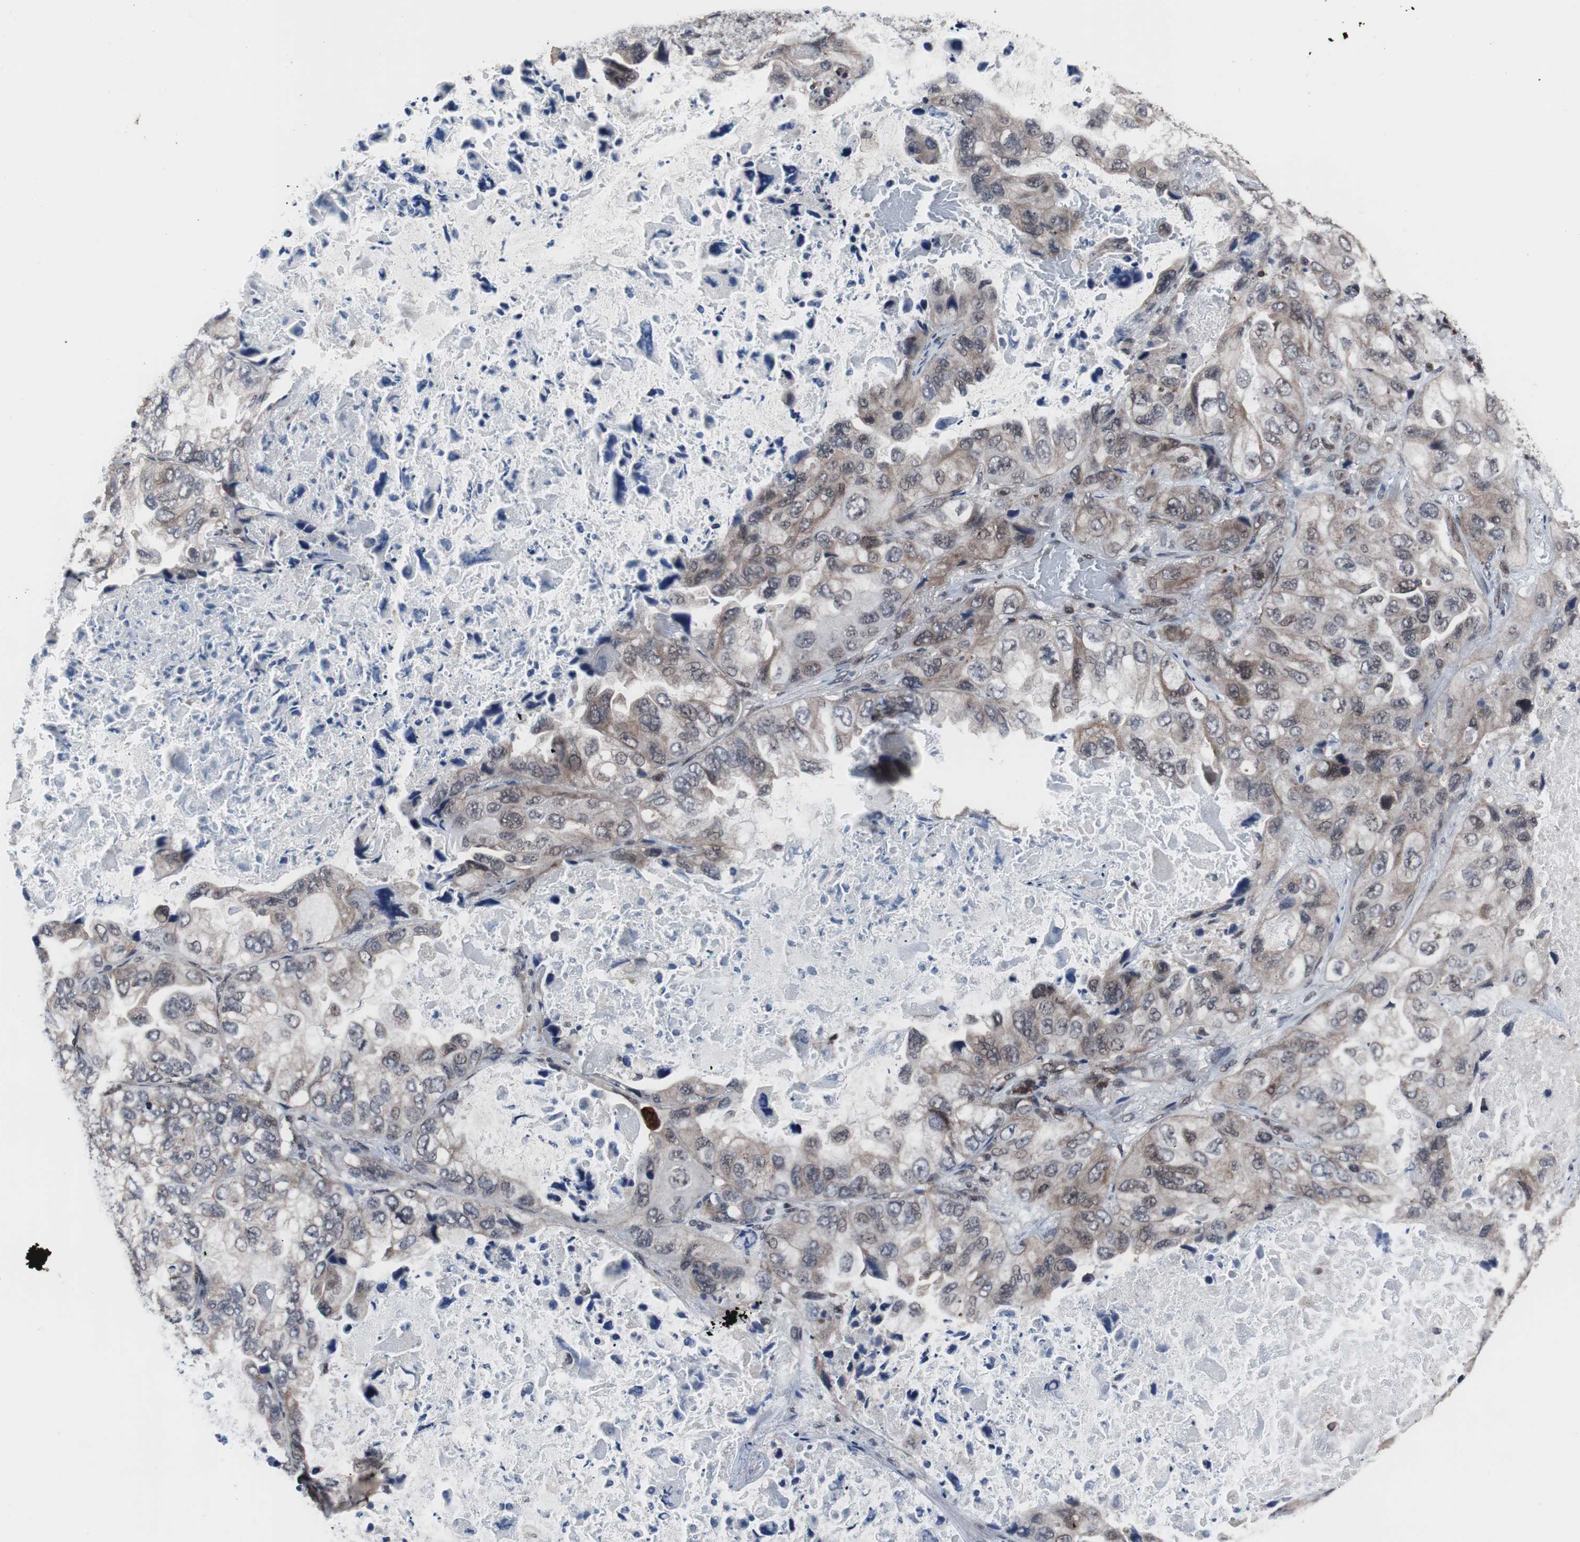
{"staining": {"intensity": "moderate", "quantity": "<25%", "location": "cytoplasmic/membranous"}, "tissue": "lung cancer", "cell_type": "Tumor cells", "image_type": "cancer", "snomed": [{"axis": "morphology", "description": "Squamous cell carcinoma, NOS"}, {"axis": "topography", "description": "Lung"}], "caption": "Approximately <25% of tumor cells in lung cancer show moderate cytoplasmic/membranous protein staining as visualized by brown immunohistochemical staining.", "gene": "GTF2F2", "patient": {"sex": "female", "age": 73}}